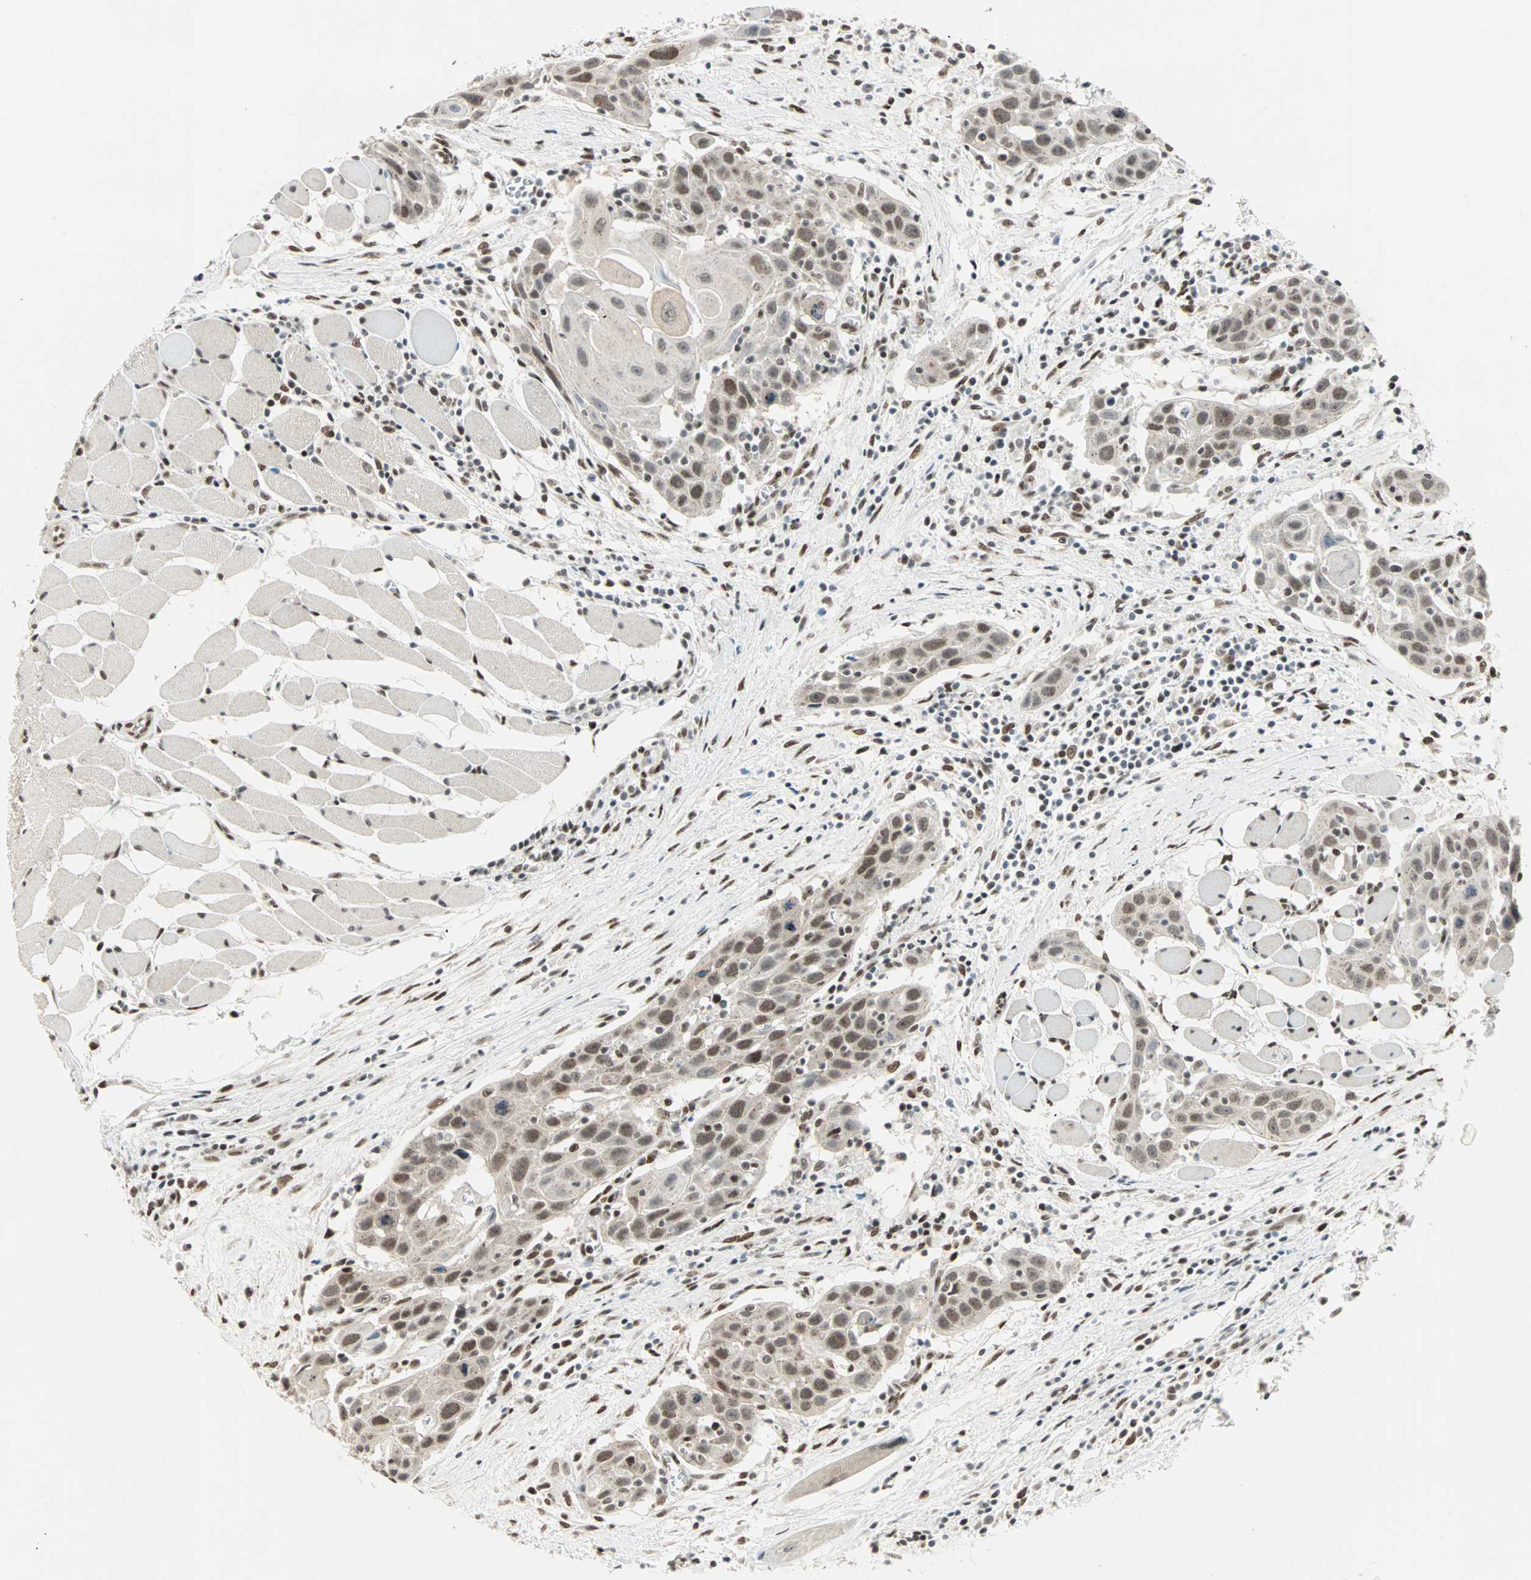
{"staining": {"intensity": "moderate", "quantity": ">75%", "location": "nuclear"}, "tissue": "head and neck cancer", "cell_type": "Tumor cells", "image_type": "cancer", "snomed": [{"axis": "morphology", "description": "Squamous cell carcinoma, NOS"}, {"axis": "topography", "description": "Oral tissue"}, {"axis": "topography", "description": "Head-Neck"}], "caption": "A medium amount of moderate nuclear positivity is appreciated in about >75% of tumor cells in head and neck cancer tissue.", "gene": "BLM", "patient": {"sex": "female", "age": 50}}